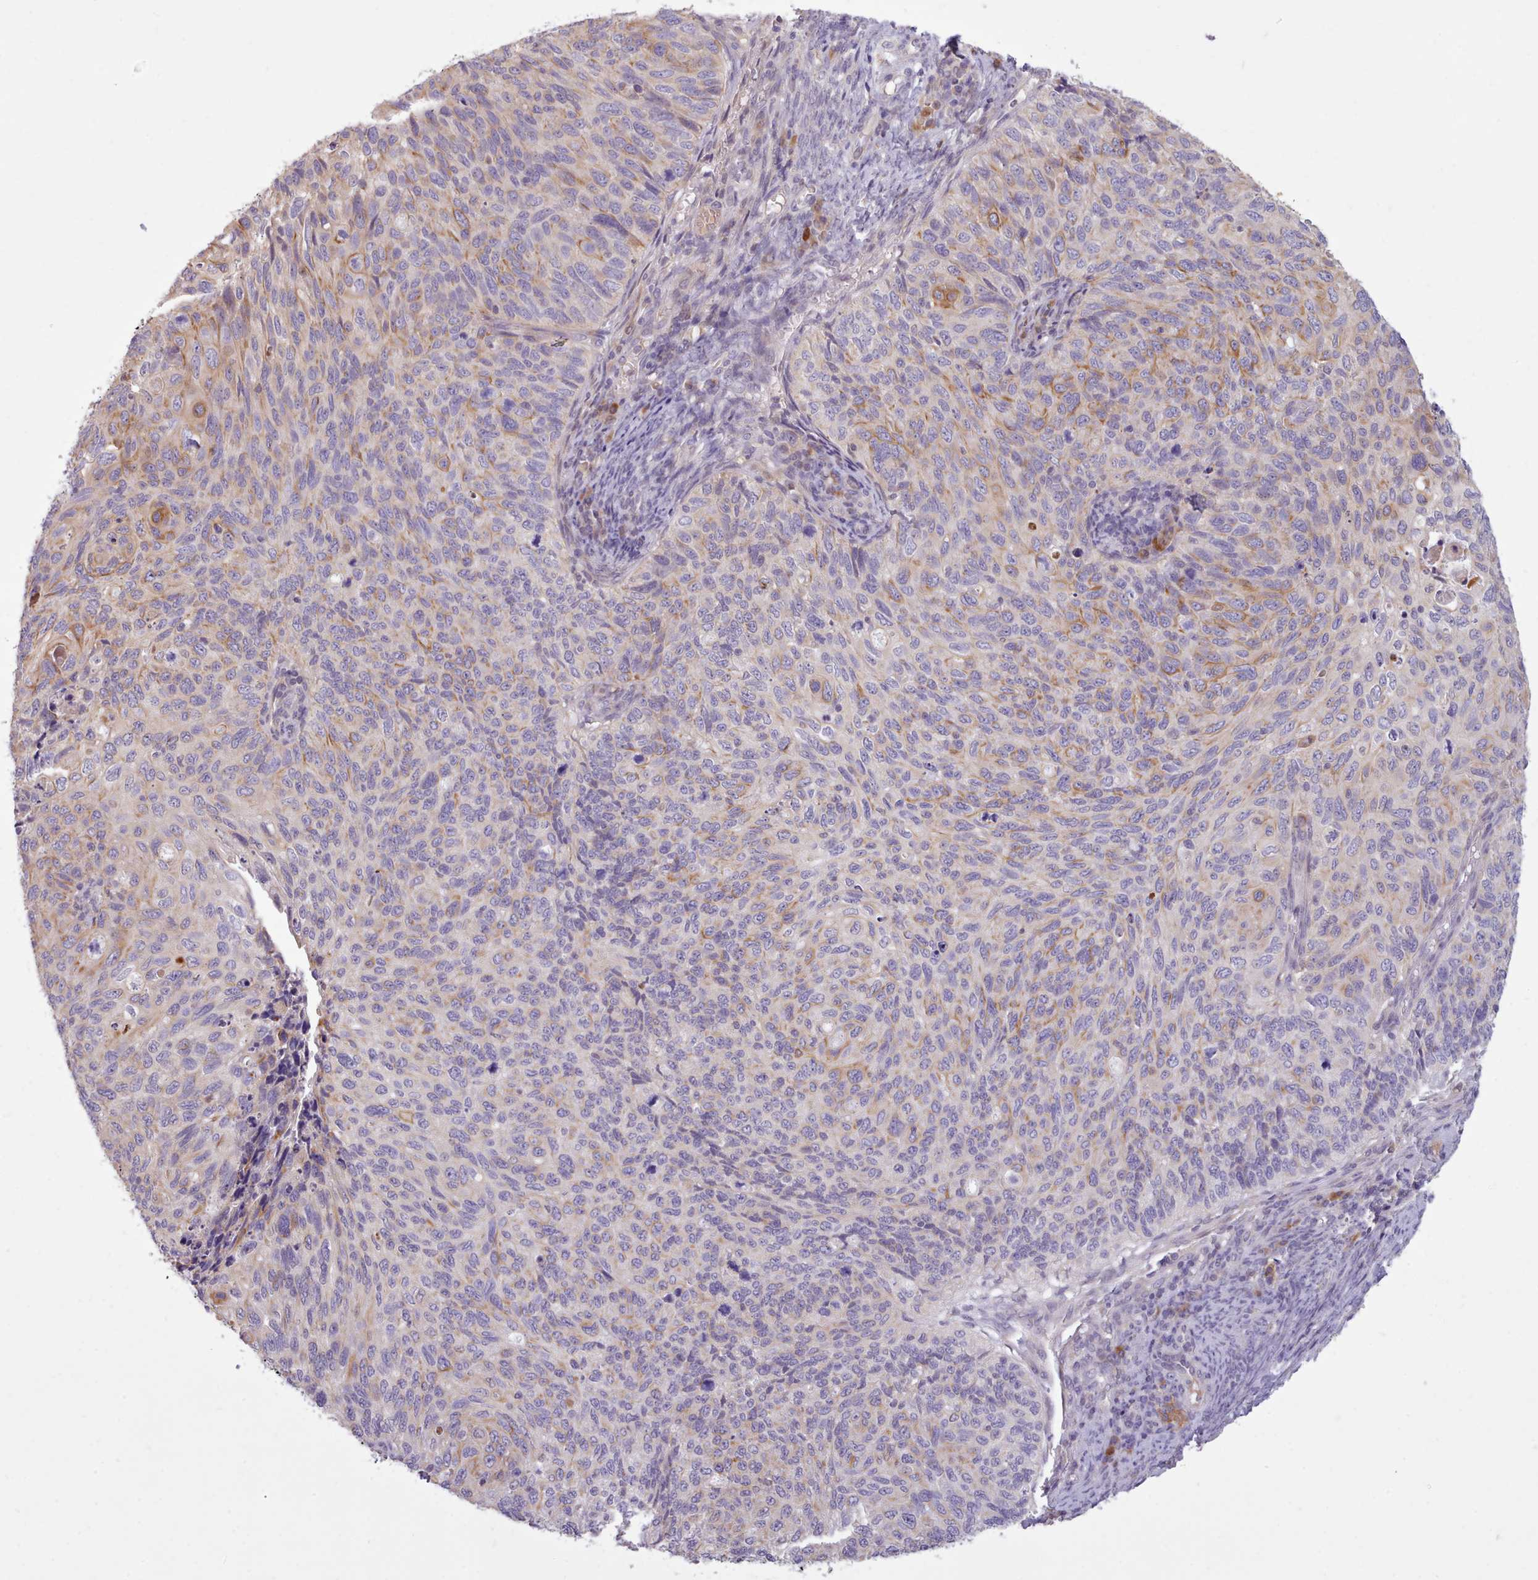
{"staining": {"intensity": "moderate", "quantity": "<25%", "location": "cytoplasmic/membranous"}, "tissue": "cervical cancer", "cell_type": "Tumor cells", "image_type": "cancer", "snomed": [{"axis": "morphology", "description": "Squamous cell carcinoma, NOS"}, {"axis": "topography", "description": "Cervix"}], "caption": "Squamous cell carcinoma (cervical) was stained to show a protein in brown. There is low levels of moderate cytoplasmic/membranous expression in approximately <25% of tumor cells. (Brightfield microscopy of DAB IHC at high magnification).", "gene": "NMRK1", "patient": {"sex": "female", "age": 70}}